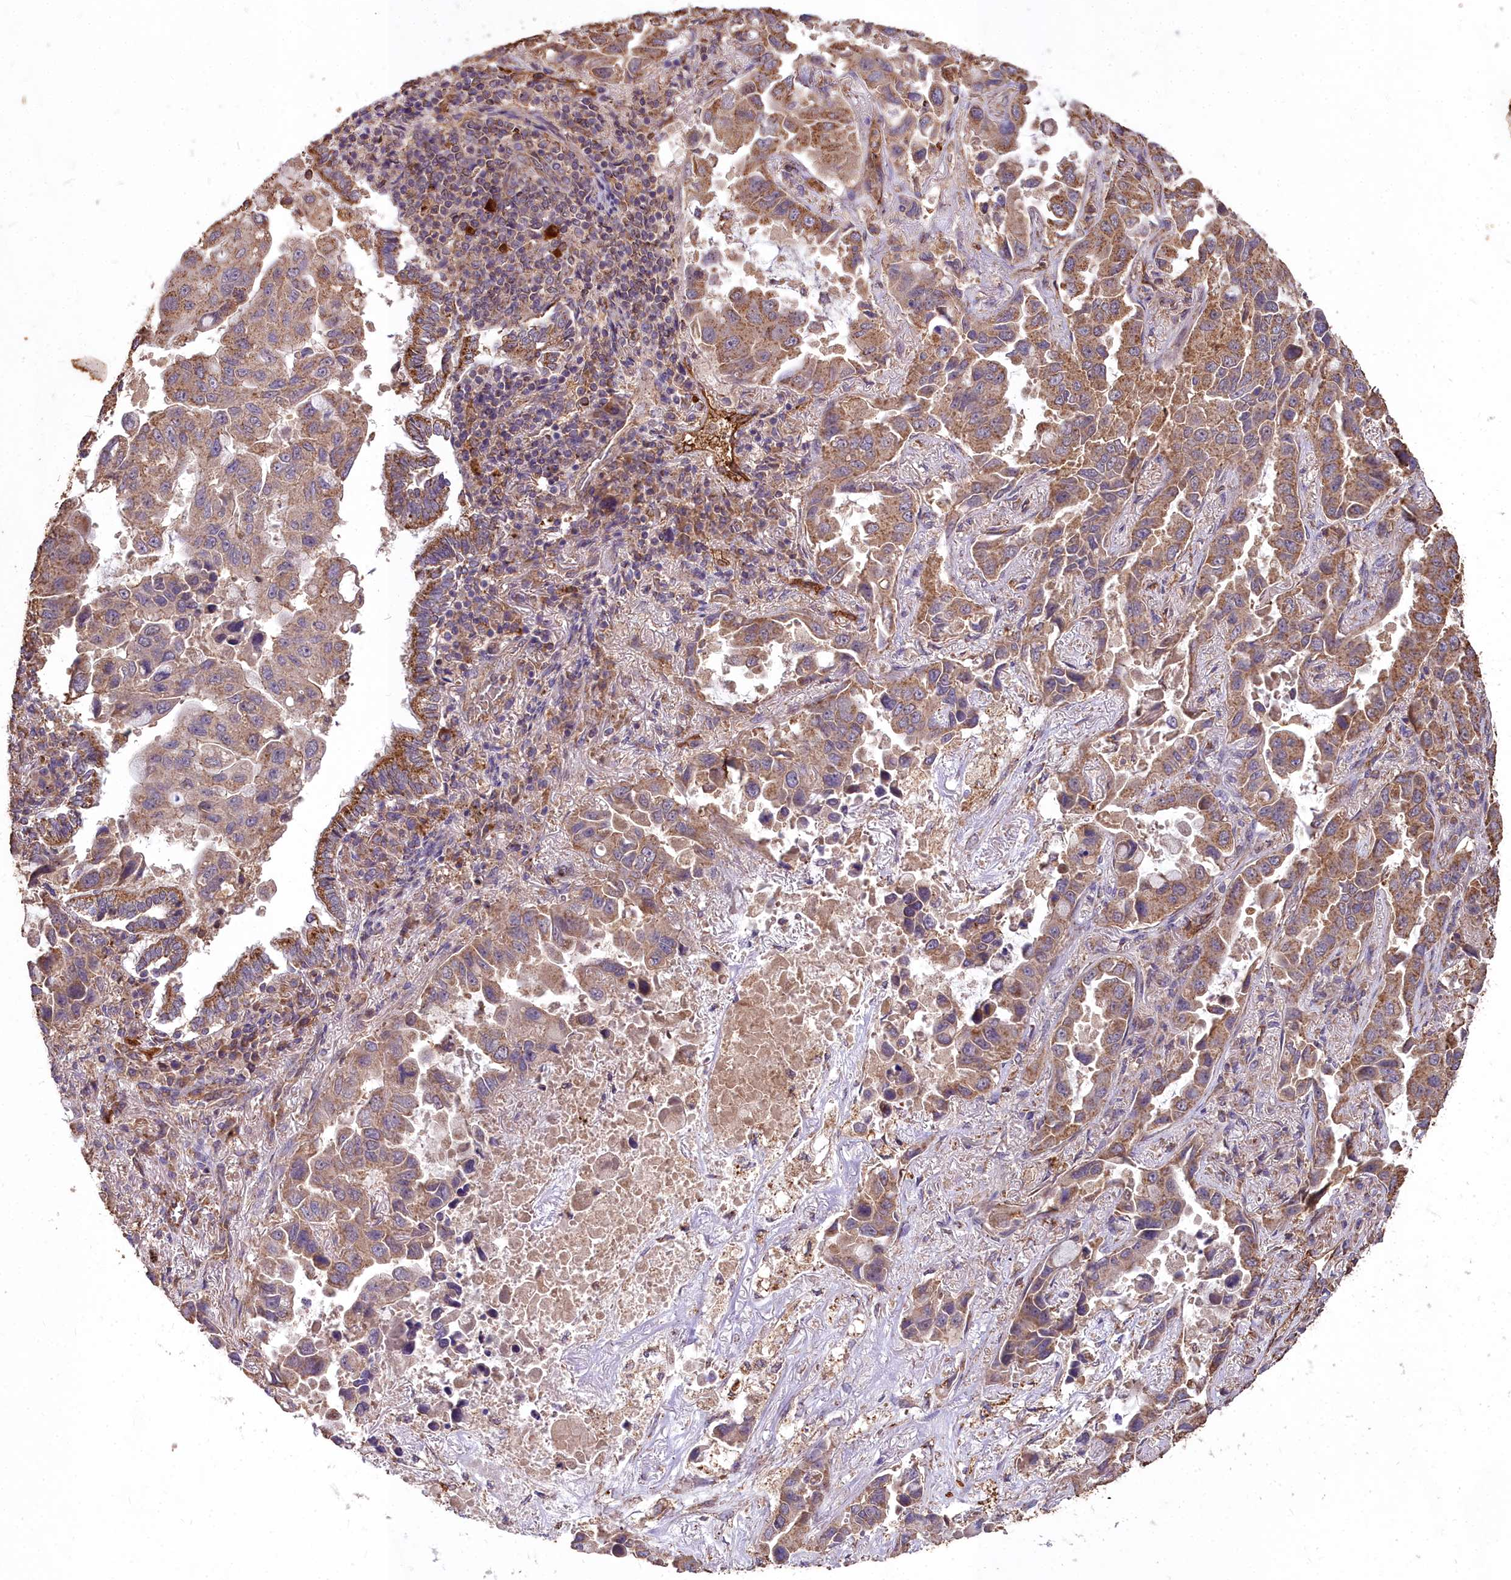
{"staining": {"intensity": "moderate", "quantity": ">75%", "location": "cytoplasmic/membranous"}, "tissue": "lung cancer", "cell_type": "Tumor cells", "image_type": "cancer", "snomed": [{"axis": "morphology", "description": "Adenocarcinoma, NOS"}, {"axis": "topography", "description": "Lung"}], "caption": "Approximately >75% of tumor cells in lung cancer display moderate cytoplasmic/membranous protein expression as visualized by brown immunohistochemical staining.", "gene": "CEMIP2", "patient": {"sex": "male", "age": 64}}